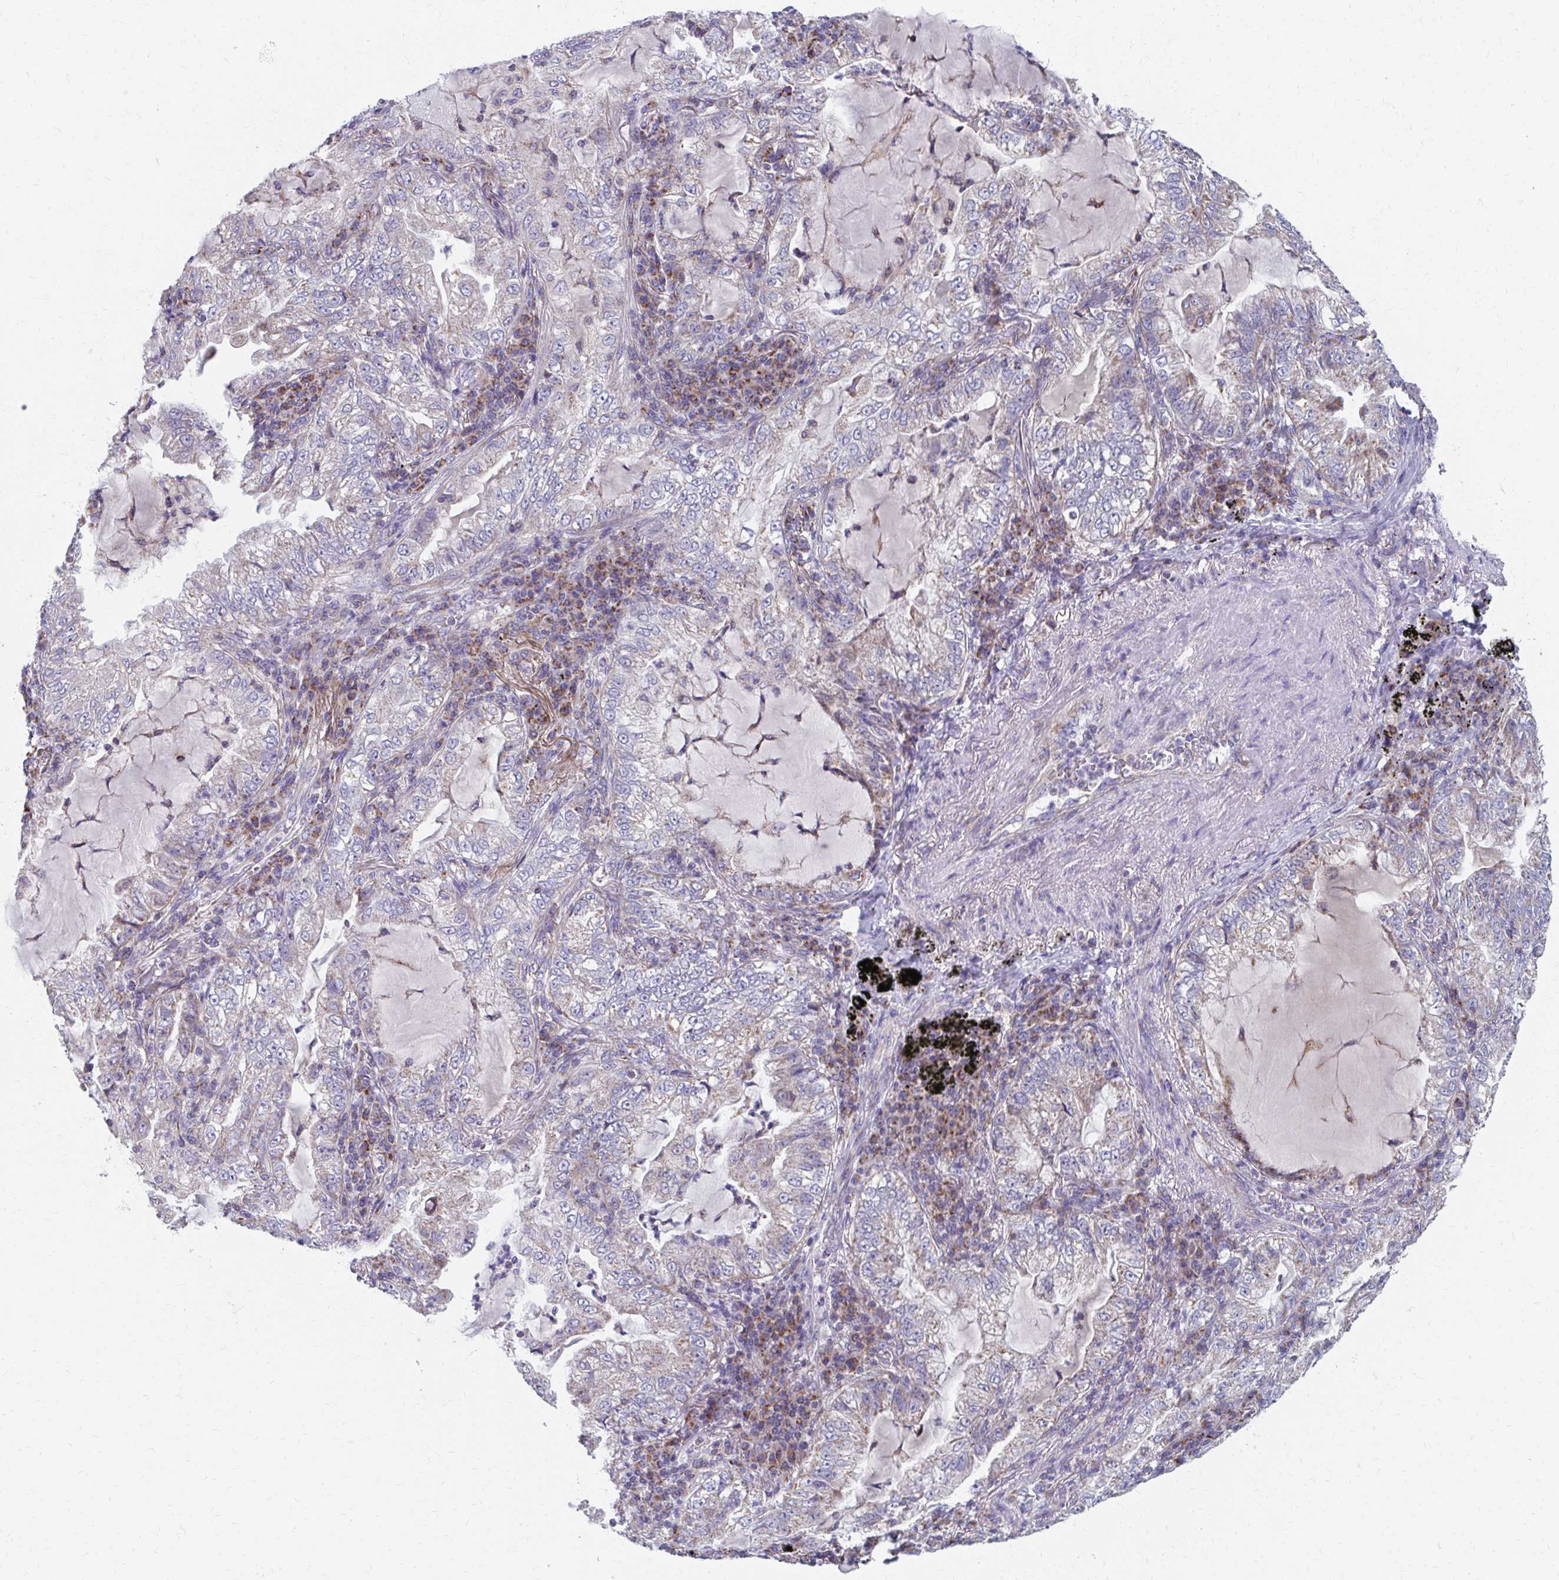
{"staining": {"intensity": "weak", "quantity": "<25%", "location": "cytoplasmic/membranous"}, "tissue": "lung cancer", "cell_type": "Tumor cells", "image_type": "cancer", "snomed": [{"axis": "morphology", "description": "Adenocarcinoma, NOS"}, {"axis": "topography", "description": "Lung"}], "caption": "Micrograph shows no significant protein expression in tumor cells of adenocarcinoma (lung).", "gene": "RCC1L", "patient": {"sex": "female", "age": 73}}